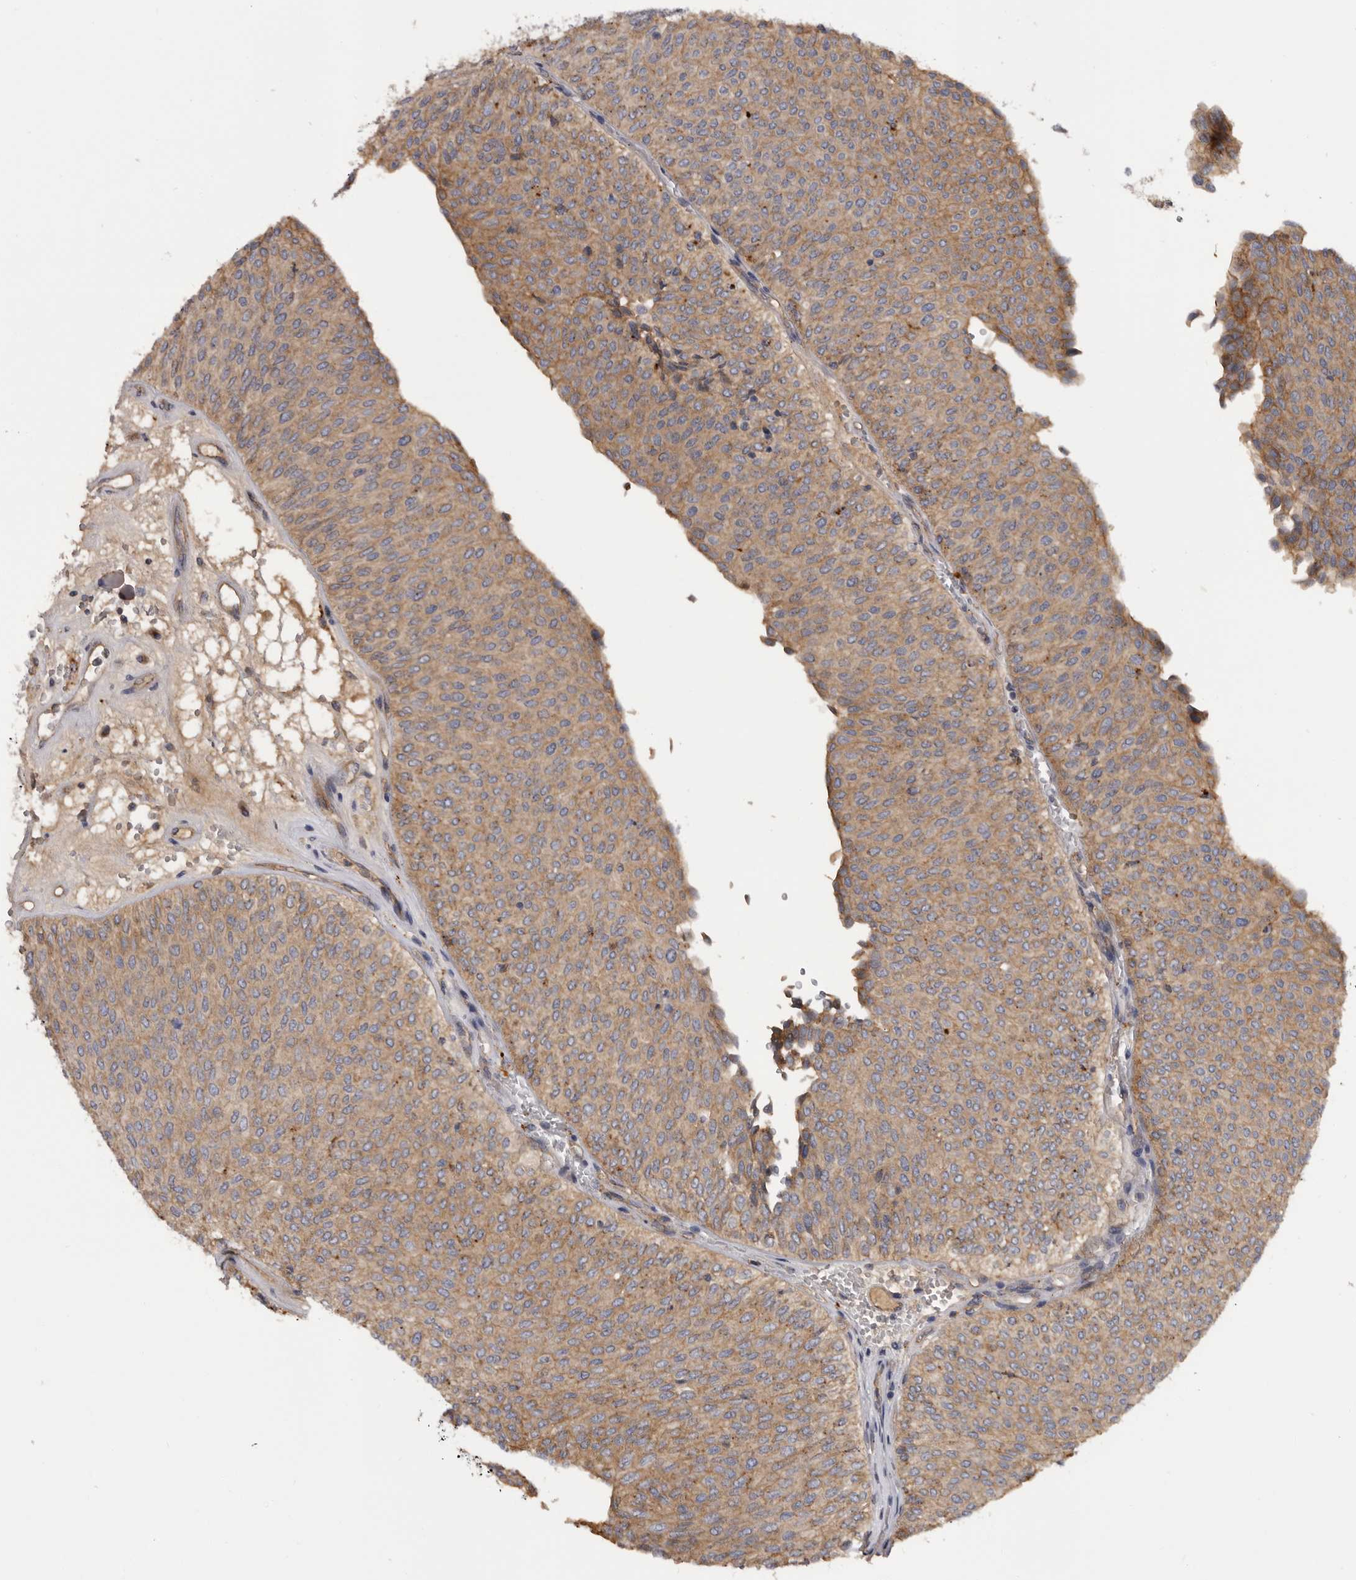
{"staining": {"intensity": "moderate", "quantity": "25%-75%", "location": "cytoplasmic/membranous"}, "tissue": "urothelial cancer", "cell_type": "Tumor cells", "image_type": "cancer", "snomed": [{"axis": "morphology", "description": "Urothelial carcinoma, Low grade"}, {"axis": "topography", "description": "Urinary bladder"}], "caption": "Immunohistochemistry (IHC) of urothelial cancer displays medium levels of moderate cytoplasmic/membranous expression in approximately 25%-75% of tumor cells. (DAB IHC with brightfield microscopy, high magnification).", "gene": "INKA2", "patient": {"sex": "male", "age": 78}}